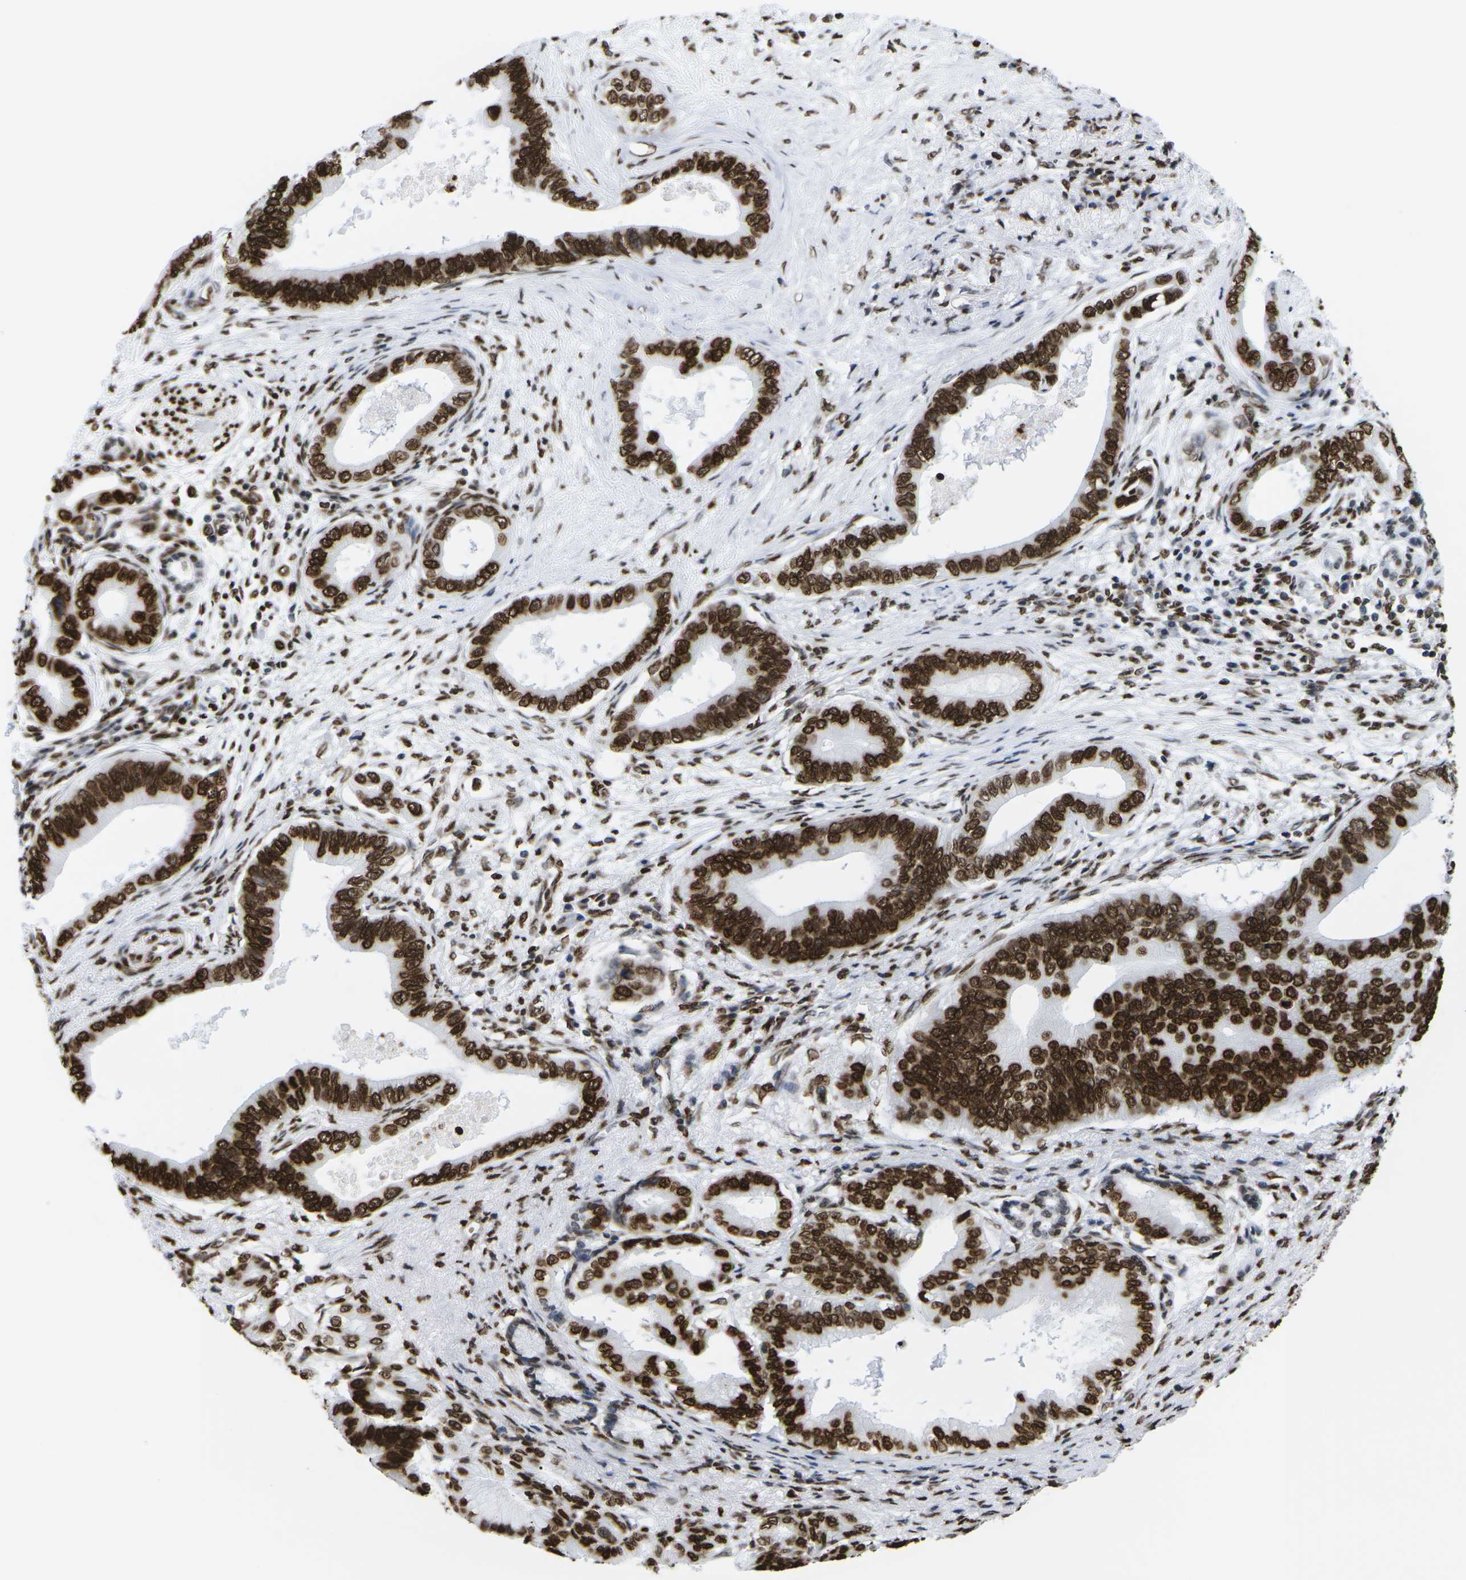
{"staining": {"intensity": "strong", "quantity": ">75%", "location": "cytoplasmic/membranous,nuclear"}, "tissue": "pancreatic cancer", "cell_type": "Tumor cells", "image_type": "cancer", "snomed": [{"axis": "morphology", "description": "Adenocarcinoma, NOS"}, {"axis": "topography", "description": "Pancreas"}], "caption": "This photomicrograph demonstrates immunohistochemistry staining of pancreatic cancer (adenocarcinoma), with high strong cytoplasmic/membranous and nuclear expression in about >75% of tumor cells.", "gene": "H2AC21", "patient": {"sex": "male", "age": 77}}